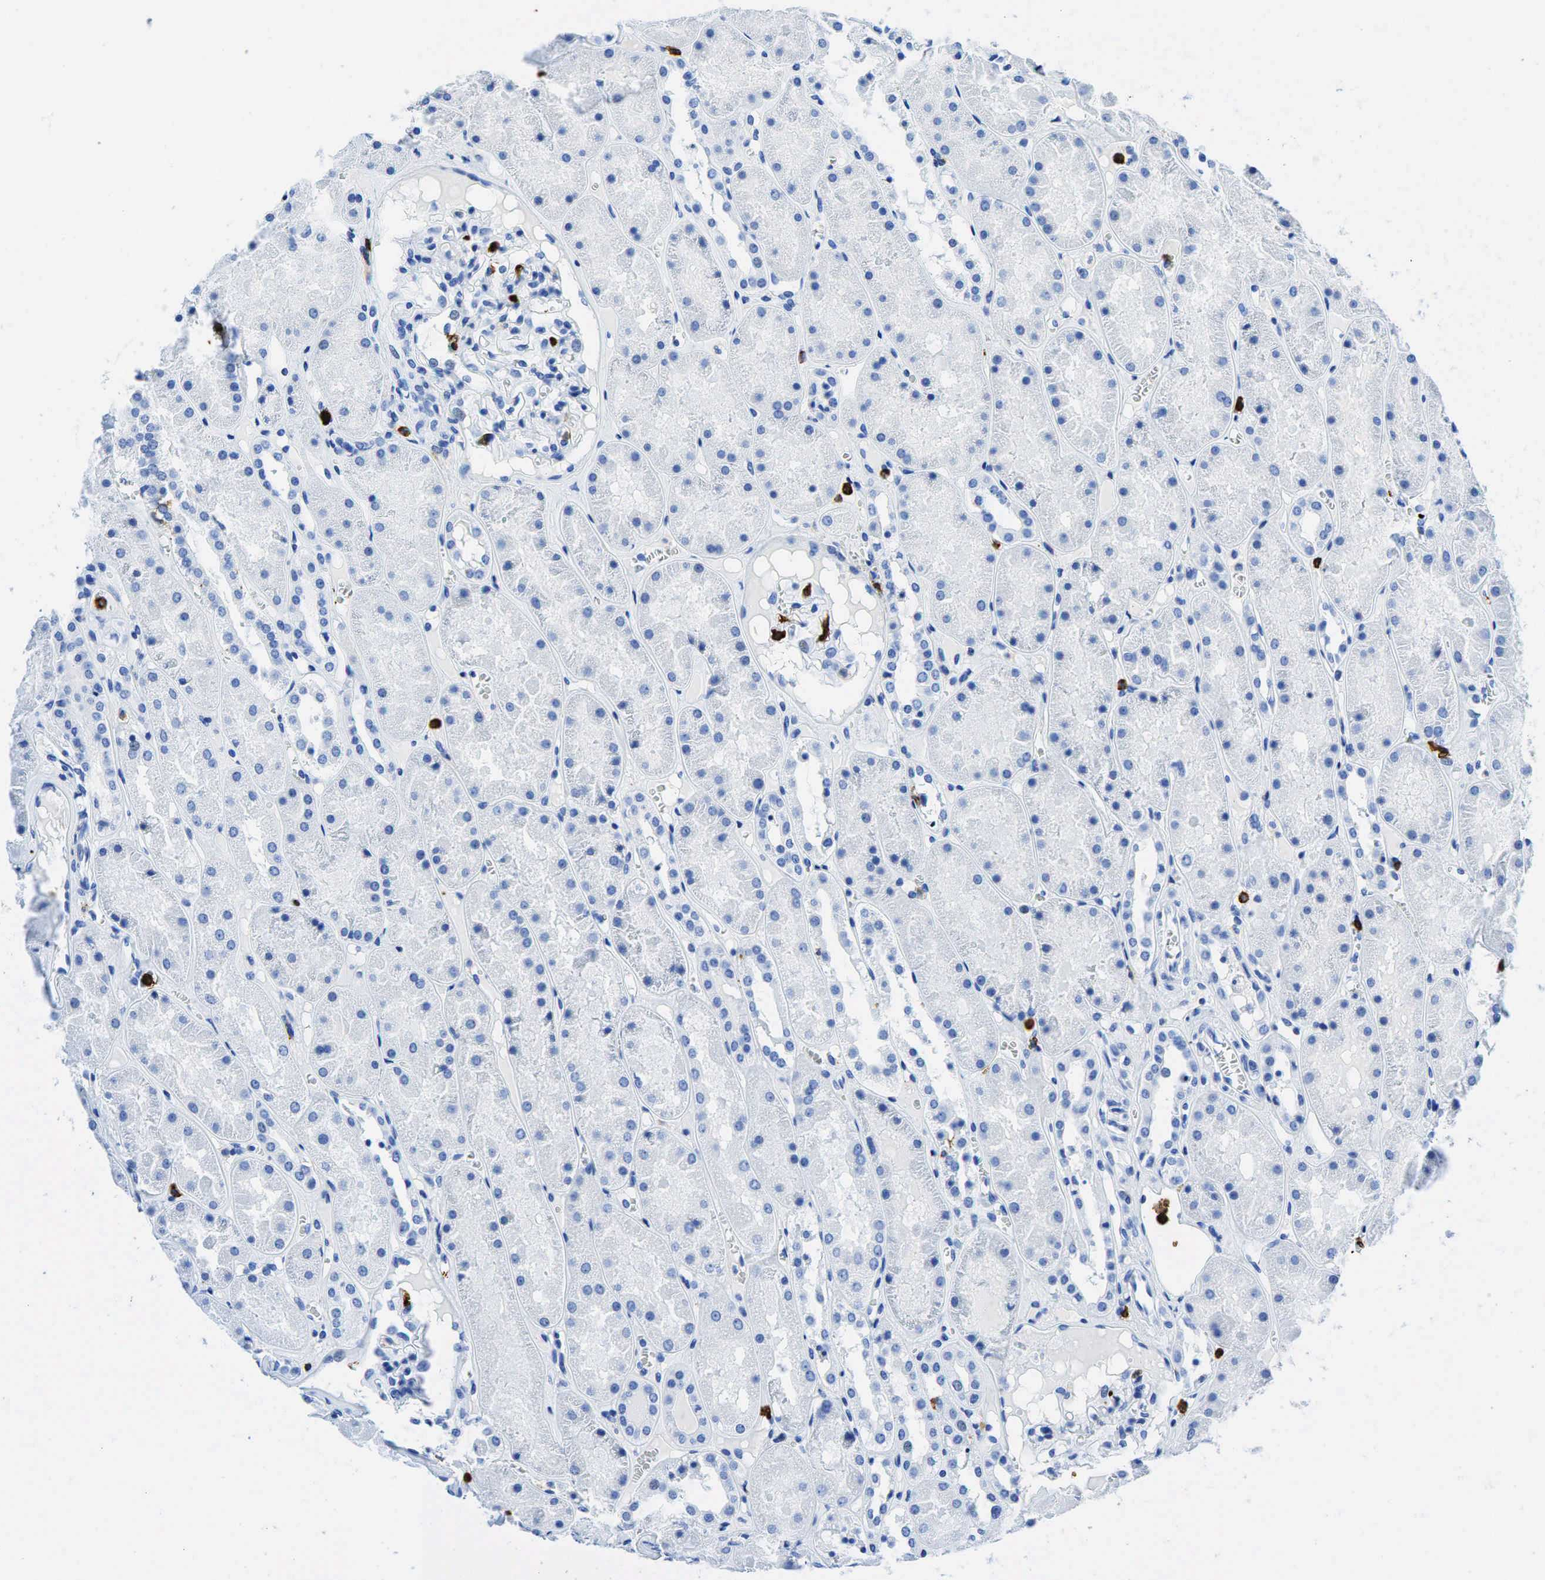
{"staining": {"intensity": "negative", "quantity": "none", "location": "none"}, "tissue": "kidney", "cell_type": "Cells in glomeruli", "image_type": "normal", "snomed": [{"axis": "morphology", "description": "Normal tissue, NOS"}, {"axis": "topography", "description": "Kidney"}], "caption": "DAB (3,3'-diaminobenzidine) immunohistochemical staining of unremarkable human kidney shows no significant positivity in cells in glomeruli.", "gene": "PTPRC", "patient": {"sex": "male", "age": 36}}